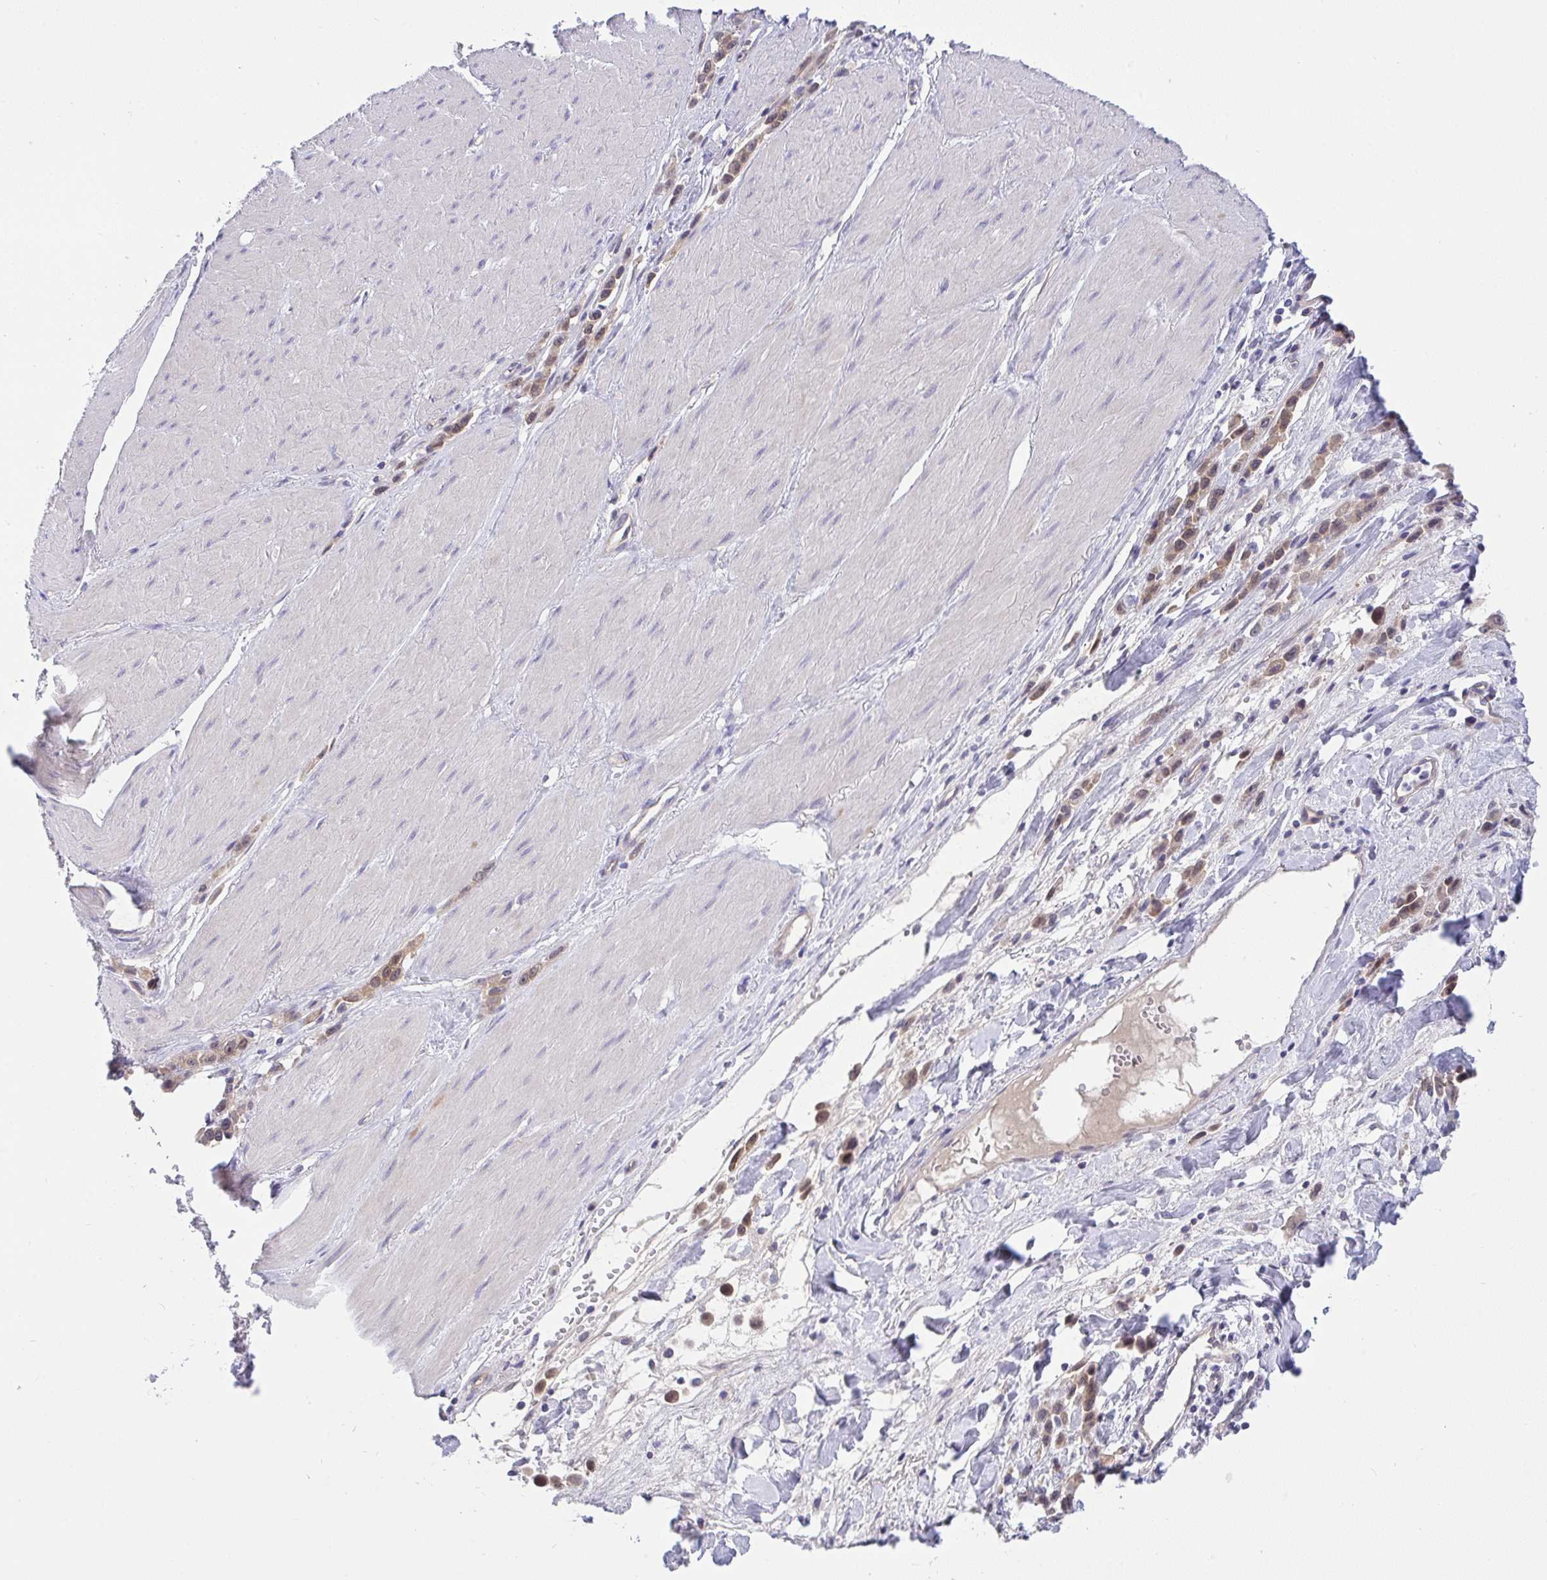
{"staining": {"intensity": "moderate", "quantity": ">75%", "location": "cytoplasmic/membranous,nuclear"}, "tissue": "stomach cancer", "cell_type": "Tumor cells", "image_type": "cancer", "snomed": [{"axis": "morphology", "description": "Adenocarcinoma, NOS"}, {"axis": "topography", "description": "Stomach"}], "caption": "A brown stain shows moderate cytoplasmic/membranous and nuclear staining of a protein in adenocarcinoma (stomach) tumor cells.", "gene": "HOXD12", "patient": {"sex": "male", "age": 47}}